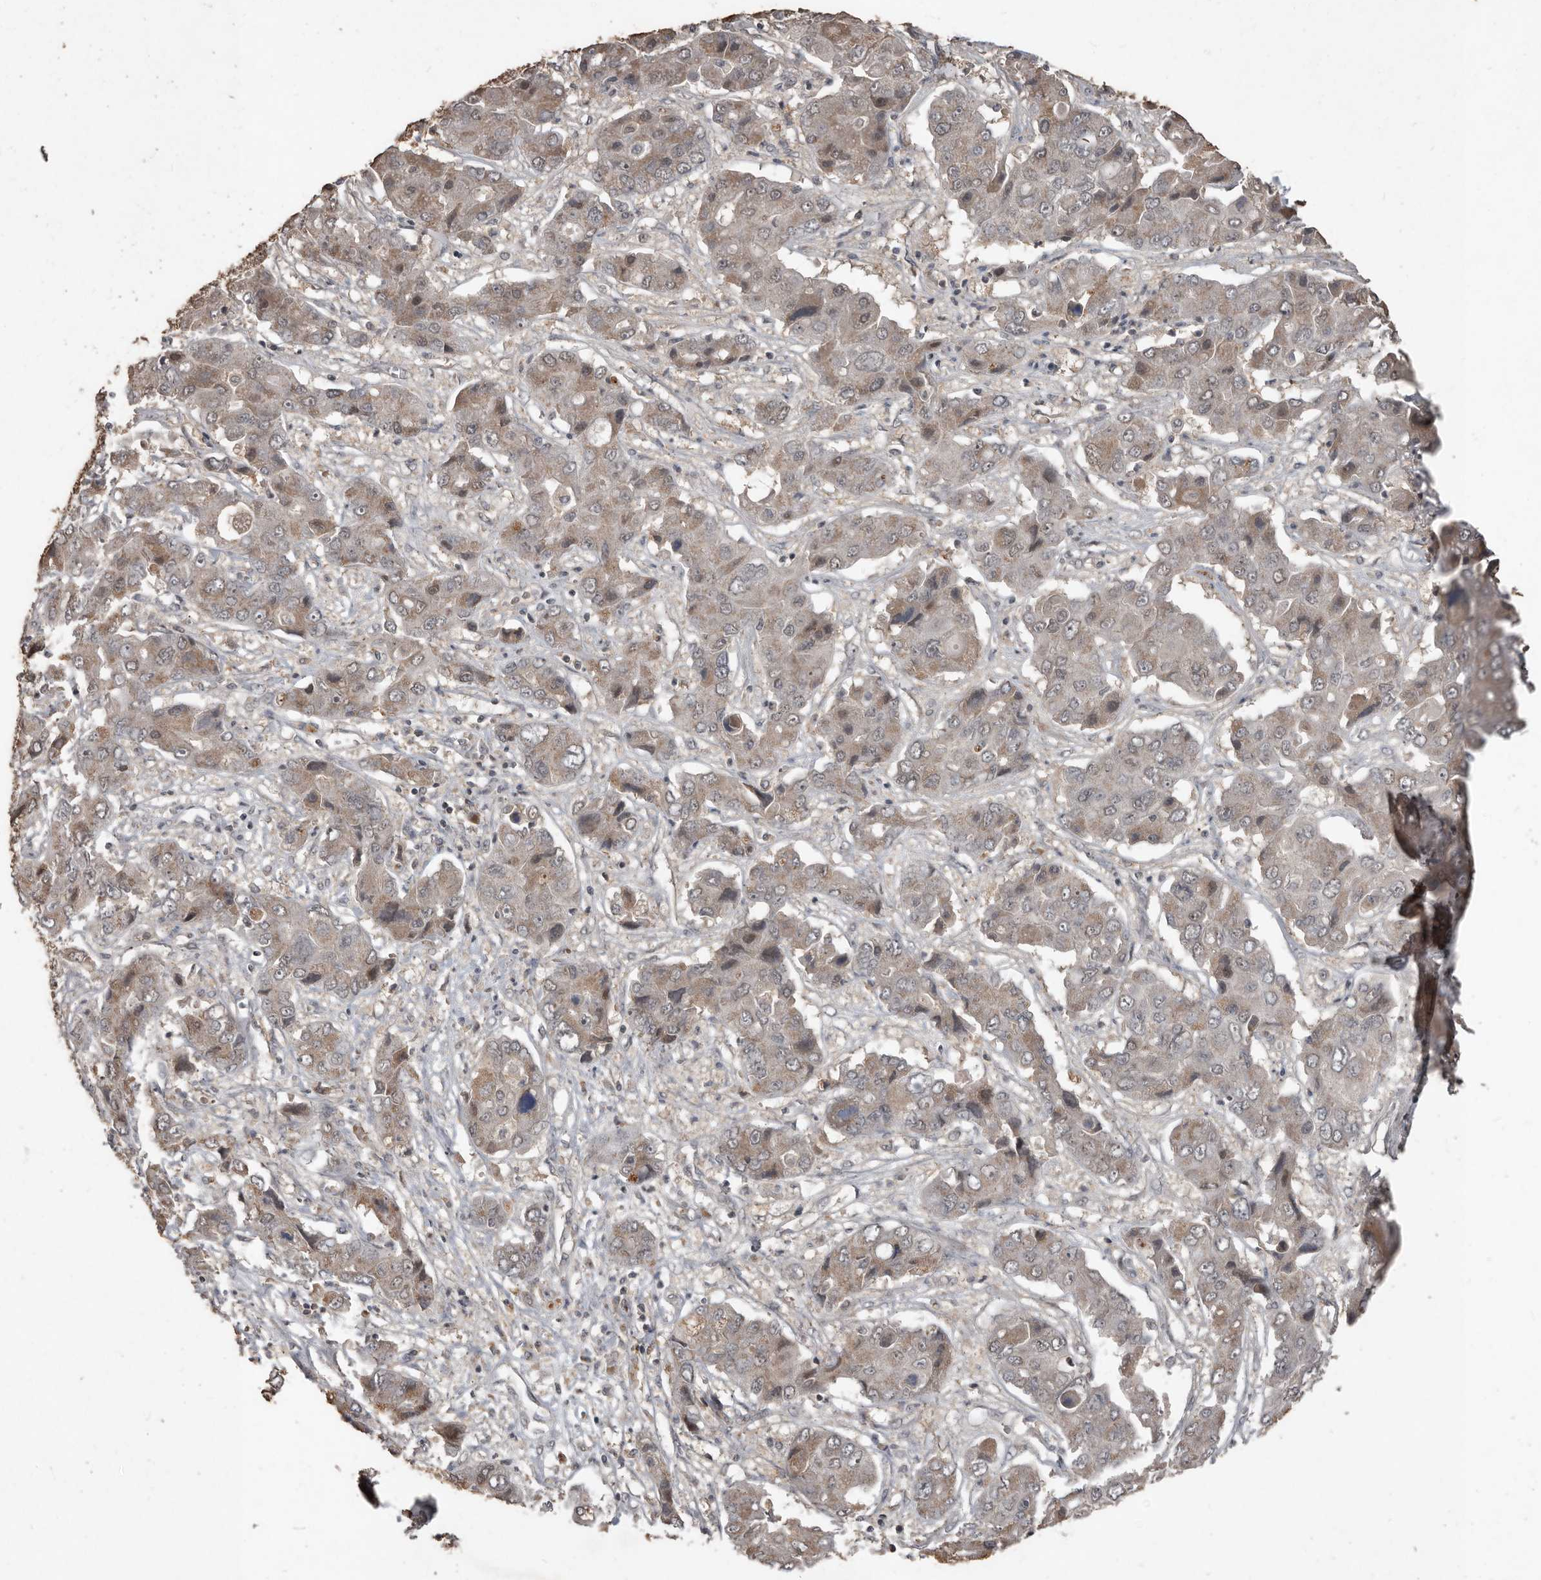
{"staining": {"intensity": "weak", "quantity": ">75%", "location": "cytoplasmic/membranous"}, "tissue": "liver cancer", "cell_type": "Tumor cells", "image_type": "cancer", "snomed": [{"axis": "morphology", "description": "Cholangiocarcinoma"}, {"axis": "topography", "description": "Liver"}], "caption": "Immunohistochemical staining of human liver cancer (cholangiocarcinoma) demonstrates low levels of weak cytoplasmic/membranous expression in about >75% of tumor cells.", "gene": "BAMBI", "patient": {"sex": "male", "age": 67}}